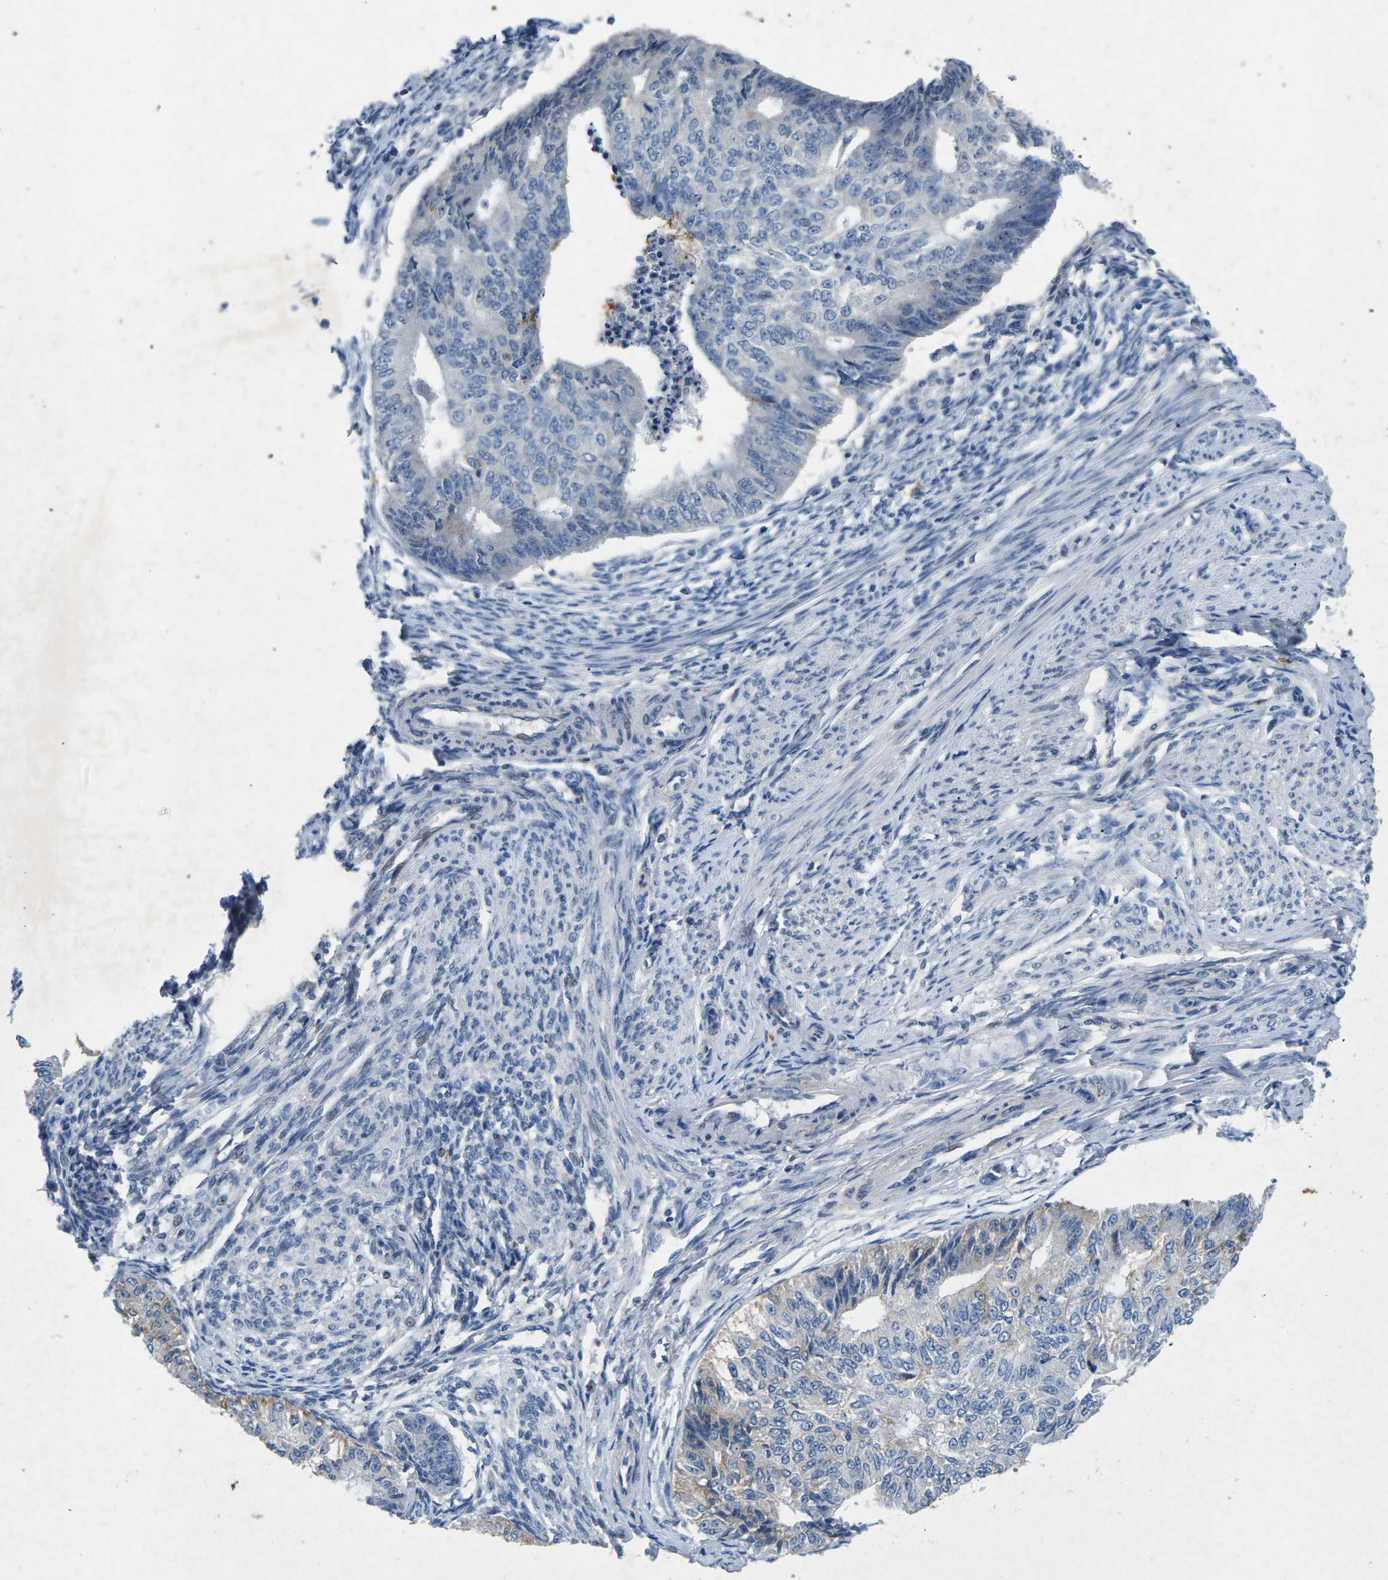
{"staining": {"intensity": "weak", "quantity": "<25%", "location": "cytoplasmic/membranous"}, "tissue": "endometrial cancer", "cell_type": "Tumor cells", "image_type": "cancer", "snomed": [{"axis": "morphology", "description": "Adenocarcinoma, NOS"}, {"axis": "topography", "description": "Endometrium"}], "caption": "Immunohistochemical staining of endometrial cancer (adenocarcinoma) reveals no significant staining in tumor cells.", "gene": "PLG", "patient": {"sex": "female", "age": 32}}